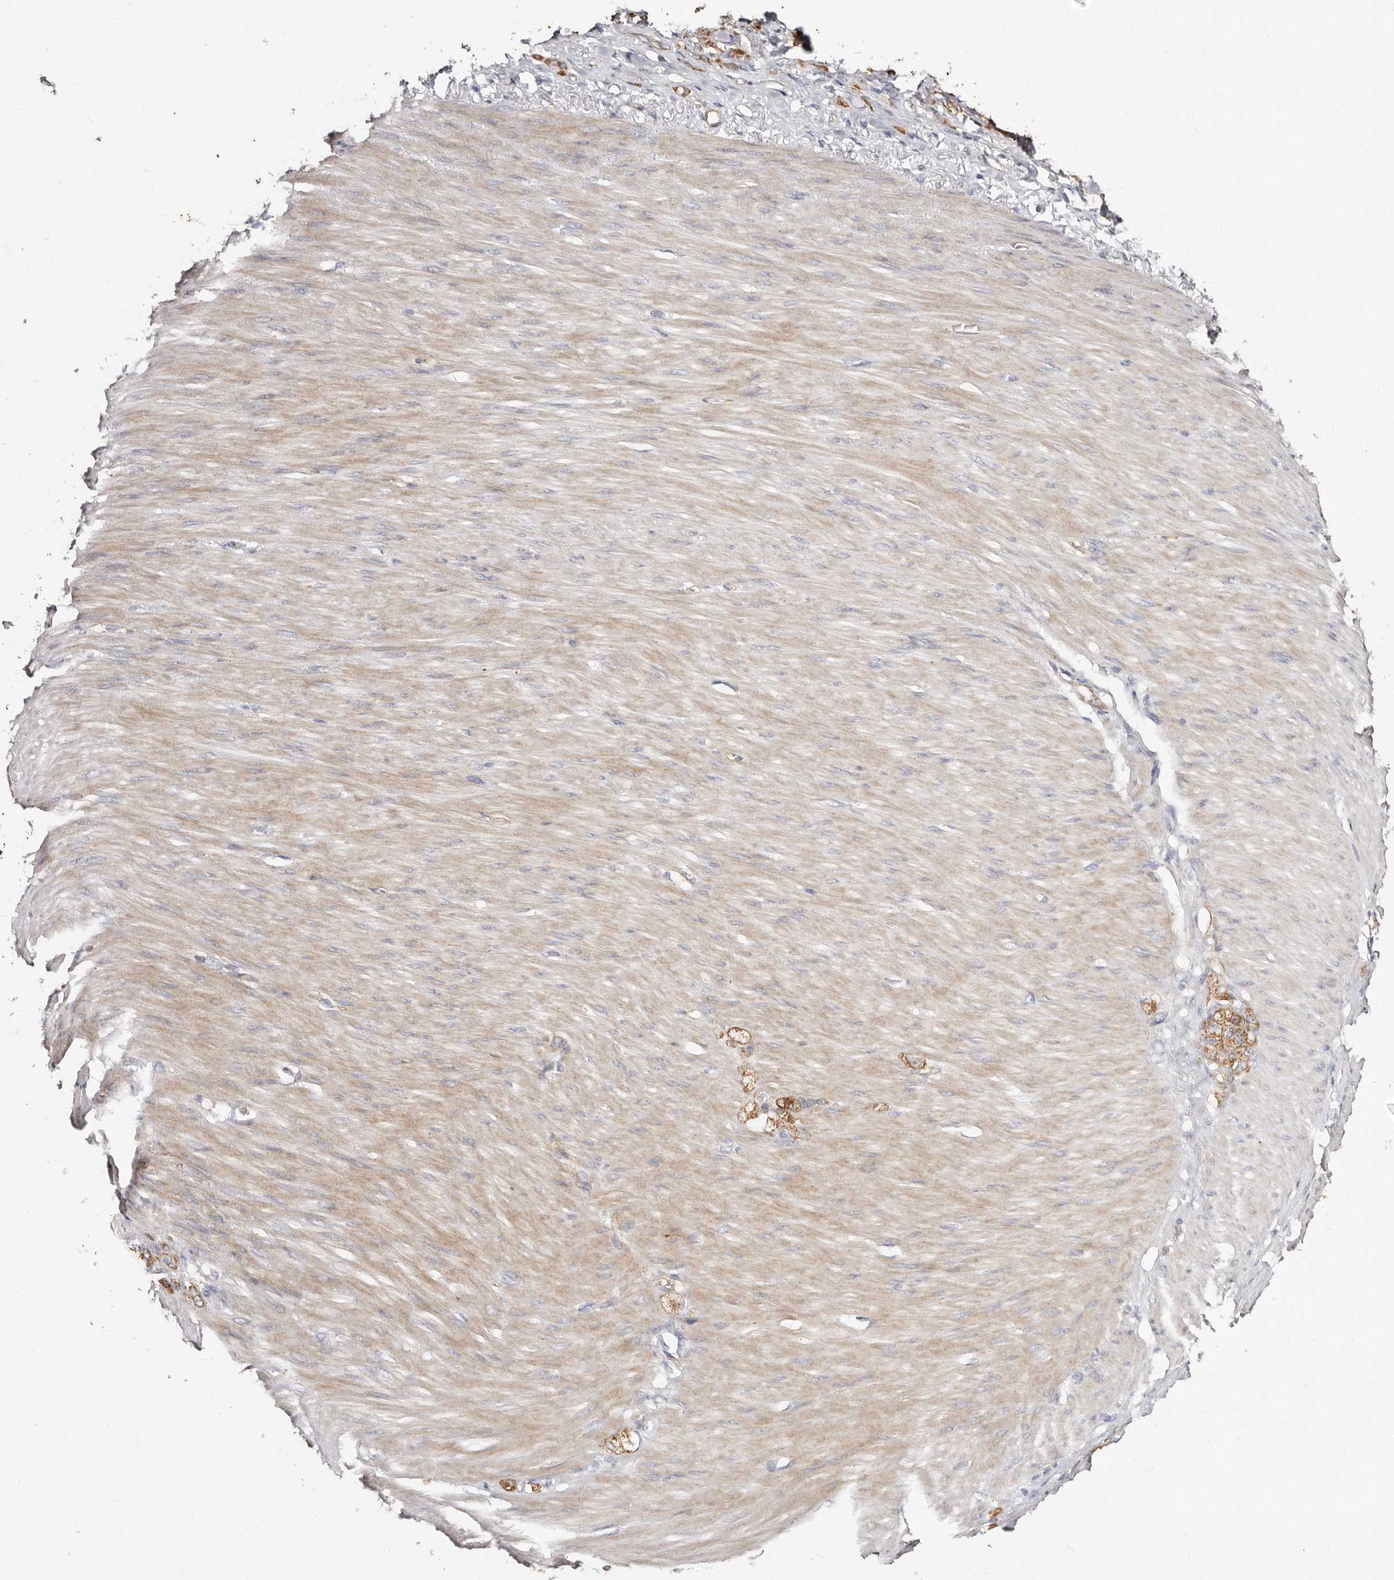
{"staining": {"intensity": "moderate", "quantity": ">75%", "location": "cytoplasmic/membranous"}, "tissue": "stomach cancer", "cell_type": "Tumor cells", "image_type": "cancer", "snomed": [{"axis": "morphology", "description": "Normal tissue, NOS"}, {"axis": "morphology", "description": "Adenocarcinoma, NOS"}, {"axis": "topography", "description": "Stomach"}], "caption": "The histopathology image exhibits staining of stomach cancer (adenocarcinoma), revealing moderate cytoplasmic/membranous protein expression (brown color) within tumor cells. The protein of interest is shown in brown color, while the nuclei are stained blue.", "gene": "BAIAP2L1", "patient": {"sex": "male", "age": 82}}